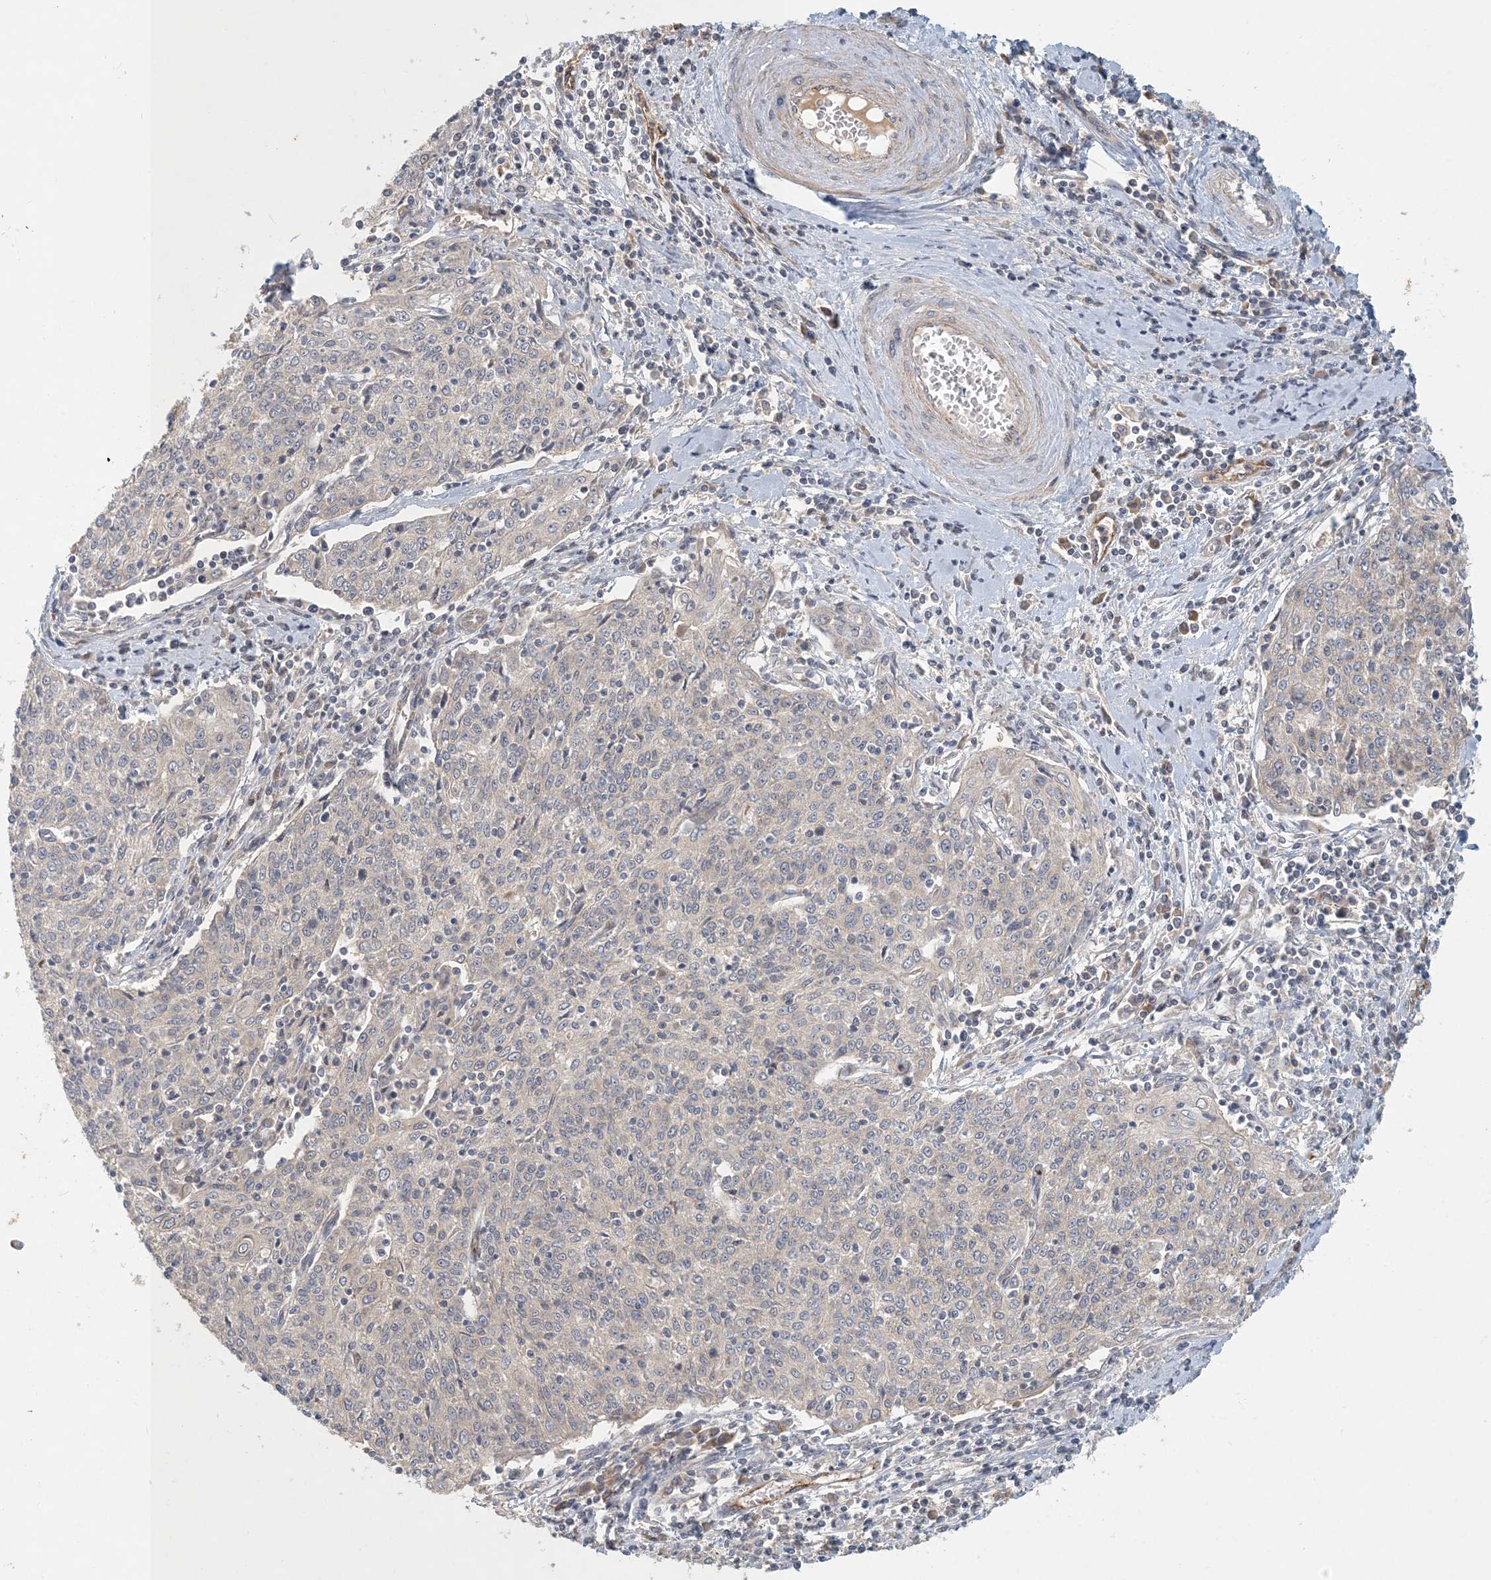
{"staining": {"intensity": "weak", "quantity": "<25%", "location": "cytoplasmic/membranous"}, "tissue": "cervical cancer", "cell_type": "Tumor cells", "image_type": "cancer", "snomed": [{"axis": "morphology", "description": "Squamous cell carcinoma, NOS"}, {"axis": "topography", "description": "Cervix"}], "caption": "This is a photomicrograph of immunohistochemistry staining of cervical cancer (squamous cell carcinoma), which shows no staining in tumor cells.", "gene": "ZBTB3", "patient": {"sex": "female", "age": 48}}